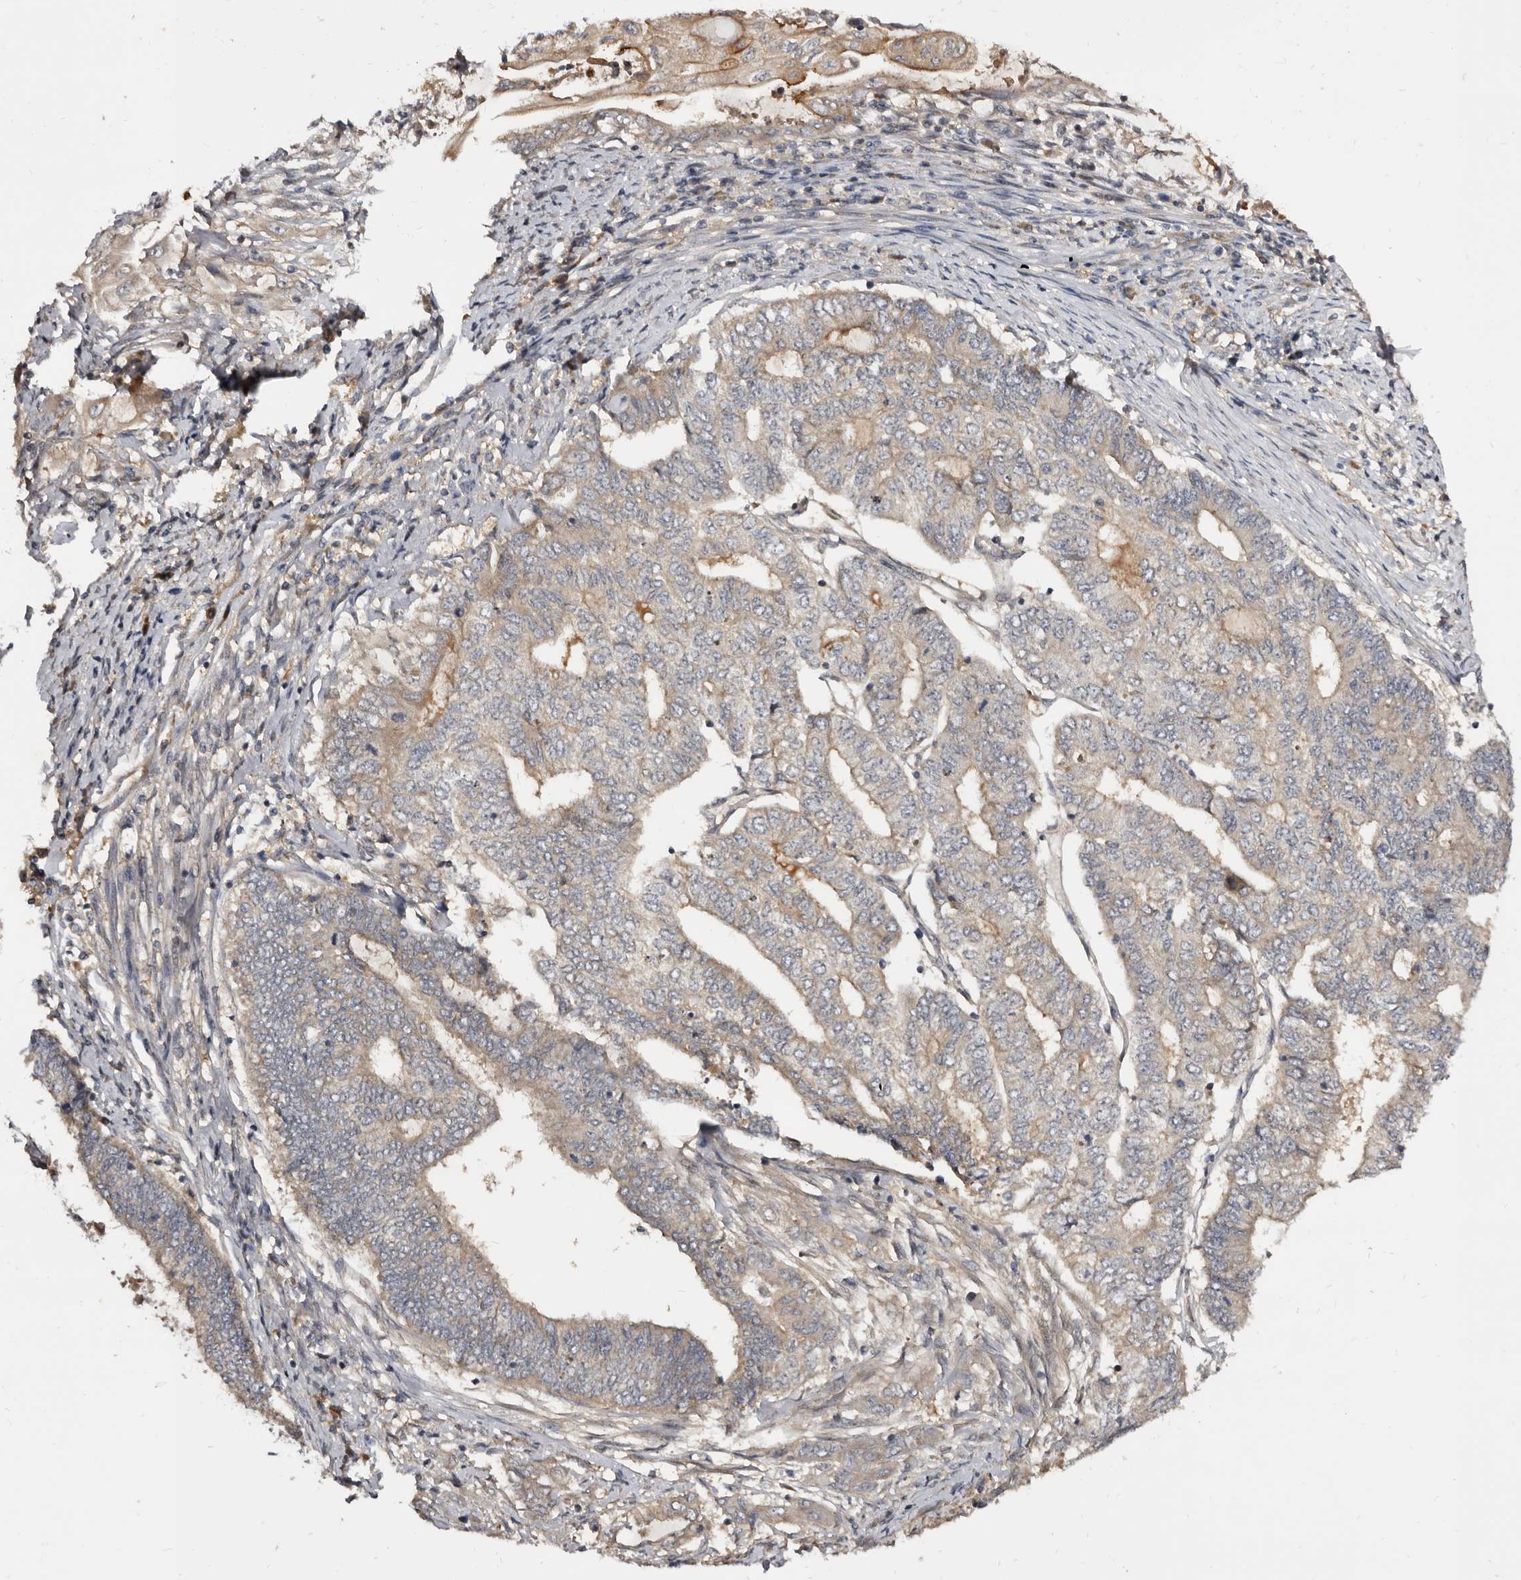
{"staining": {"intensity": "weak", "quantity": "<25%", "location": "cytoplasmic/membranous"}, "tissue": "endometrial cancer", "cell_type": "Tumor cells", "image_type": "cancer", "snomed": [{"axis": "morphology", "description": "Adenocarcinoma, NOS"}, {"axis": "topography", "description": "Uterus"}, {"axis": "topography", "description": "Endometrium"}], "caption": "IHC image of neoplastic tissue: human endometrial cancer (adenocarcinoma) stained with DAB (3,3'-diaminobenzidine) shows no significant protein staining in tumor cells.", "gene": "INAVA", "patient": {"sex": "female", "age": 70}}